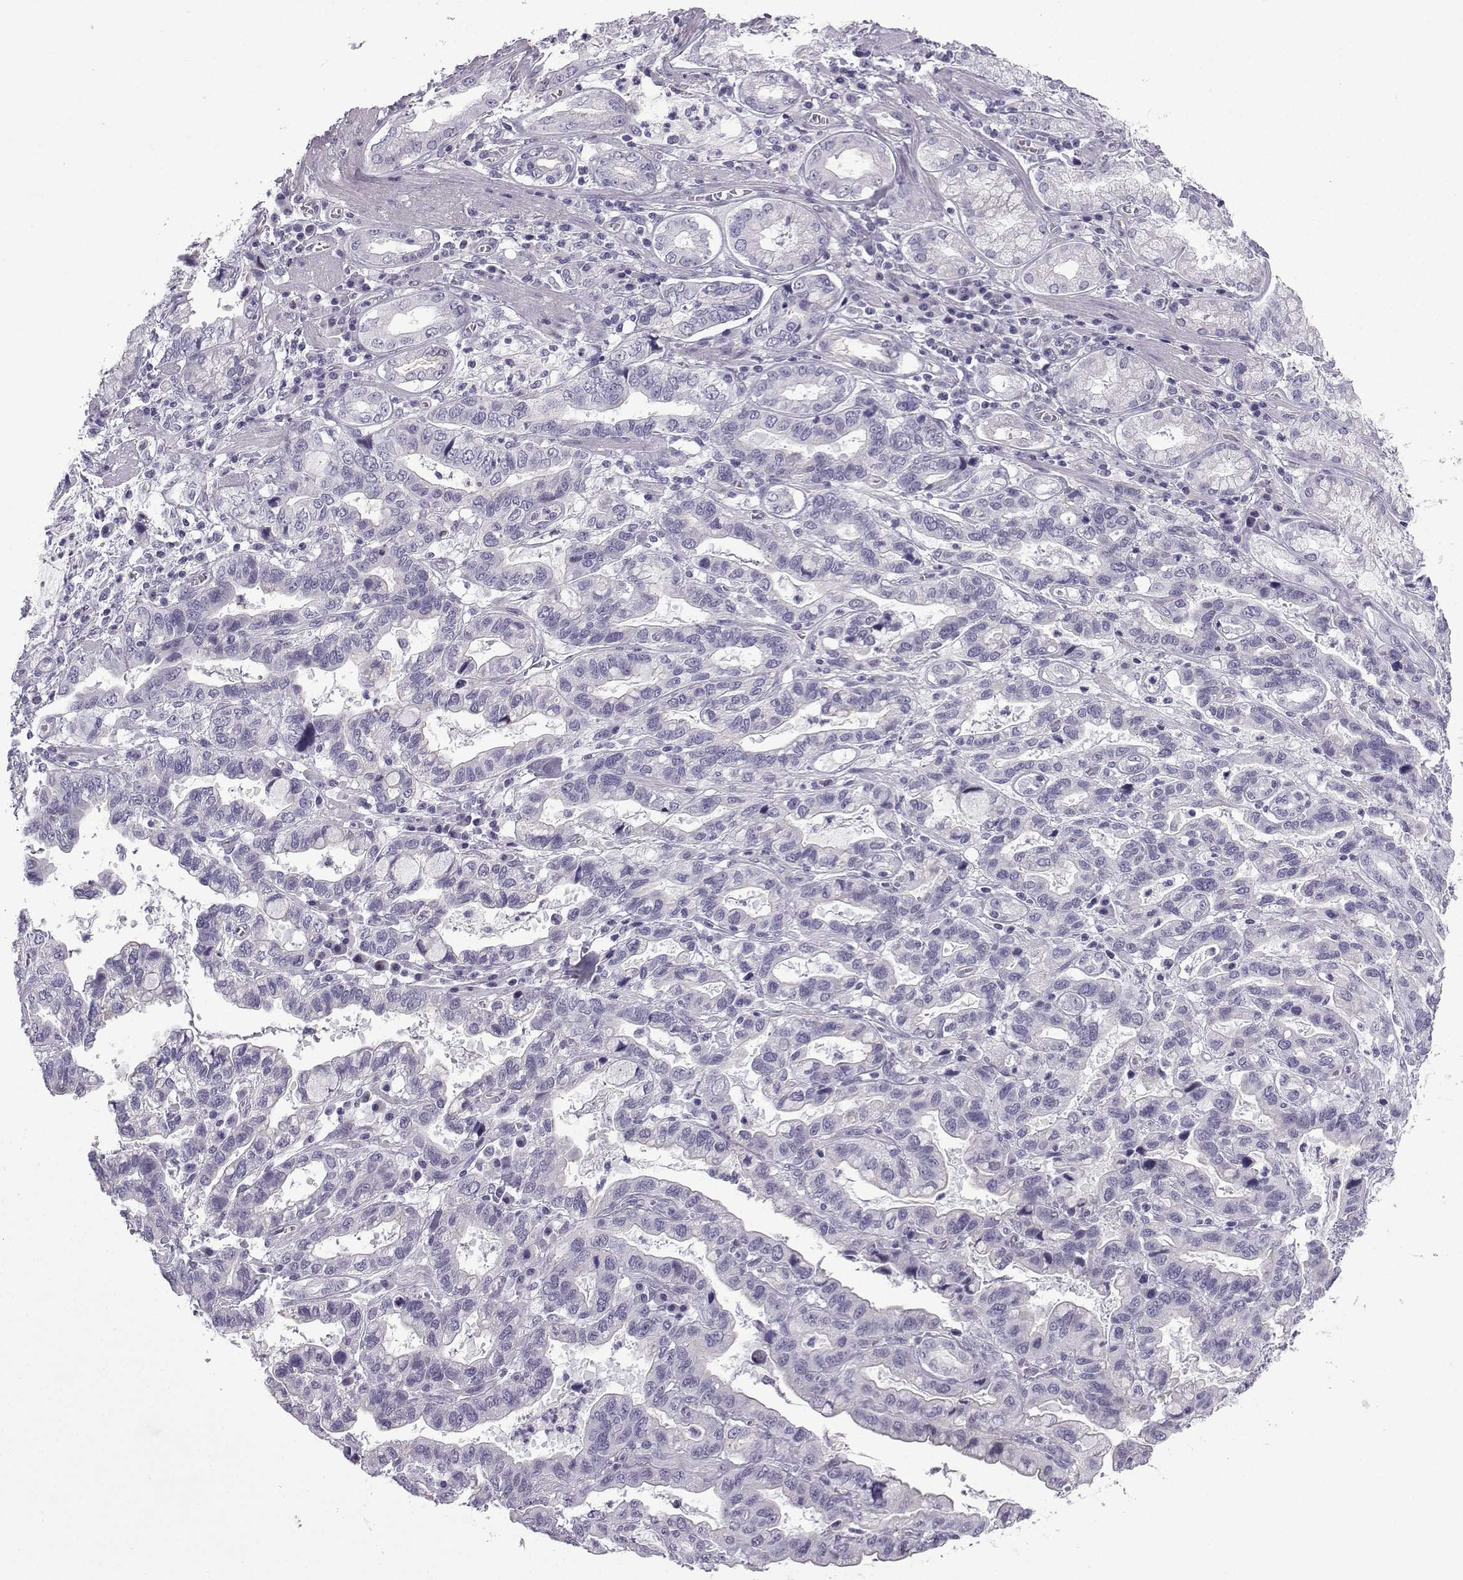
{"staining": {"intensity": "negative", "quantity": "none", "location": "none"}, "tissue": "stomach cancer", "cell_type": "Tumor cells", "image_type": "cancer", "snomed": [{"axis": "morphology", "description": "Adenocarcinoma, NOS"}, {"axis": "topography", "description": "Stomach, lower"}], "caption": "IHC of human adenocarcinoma (stomach) exhibits no positivity in tumor cells.", "gene": "CFAP53", "patient": {"sex": "female", "age": 76}}